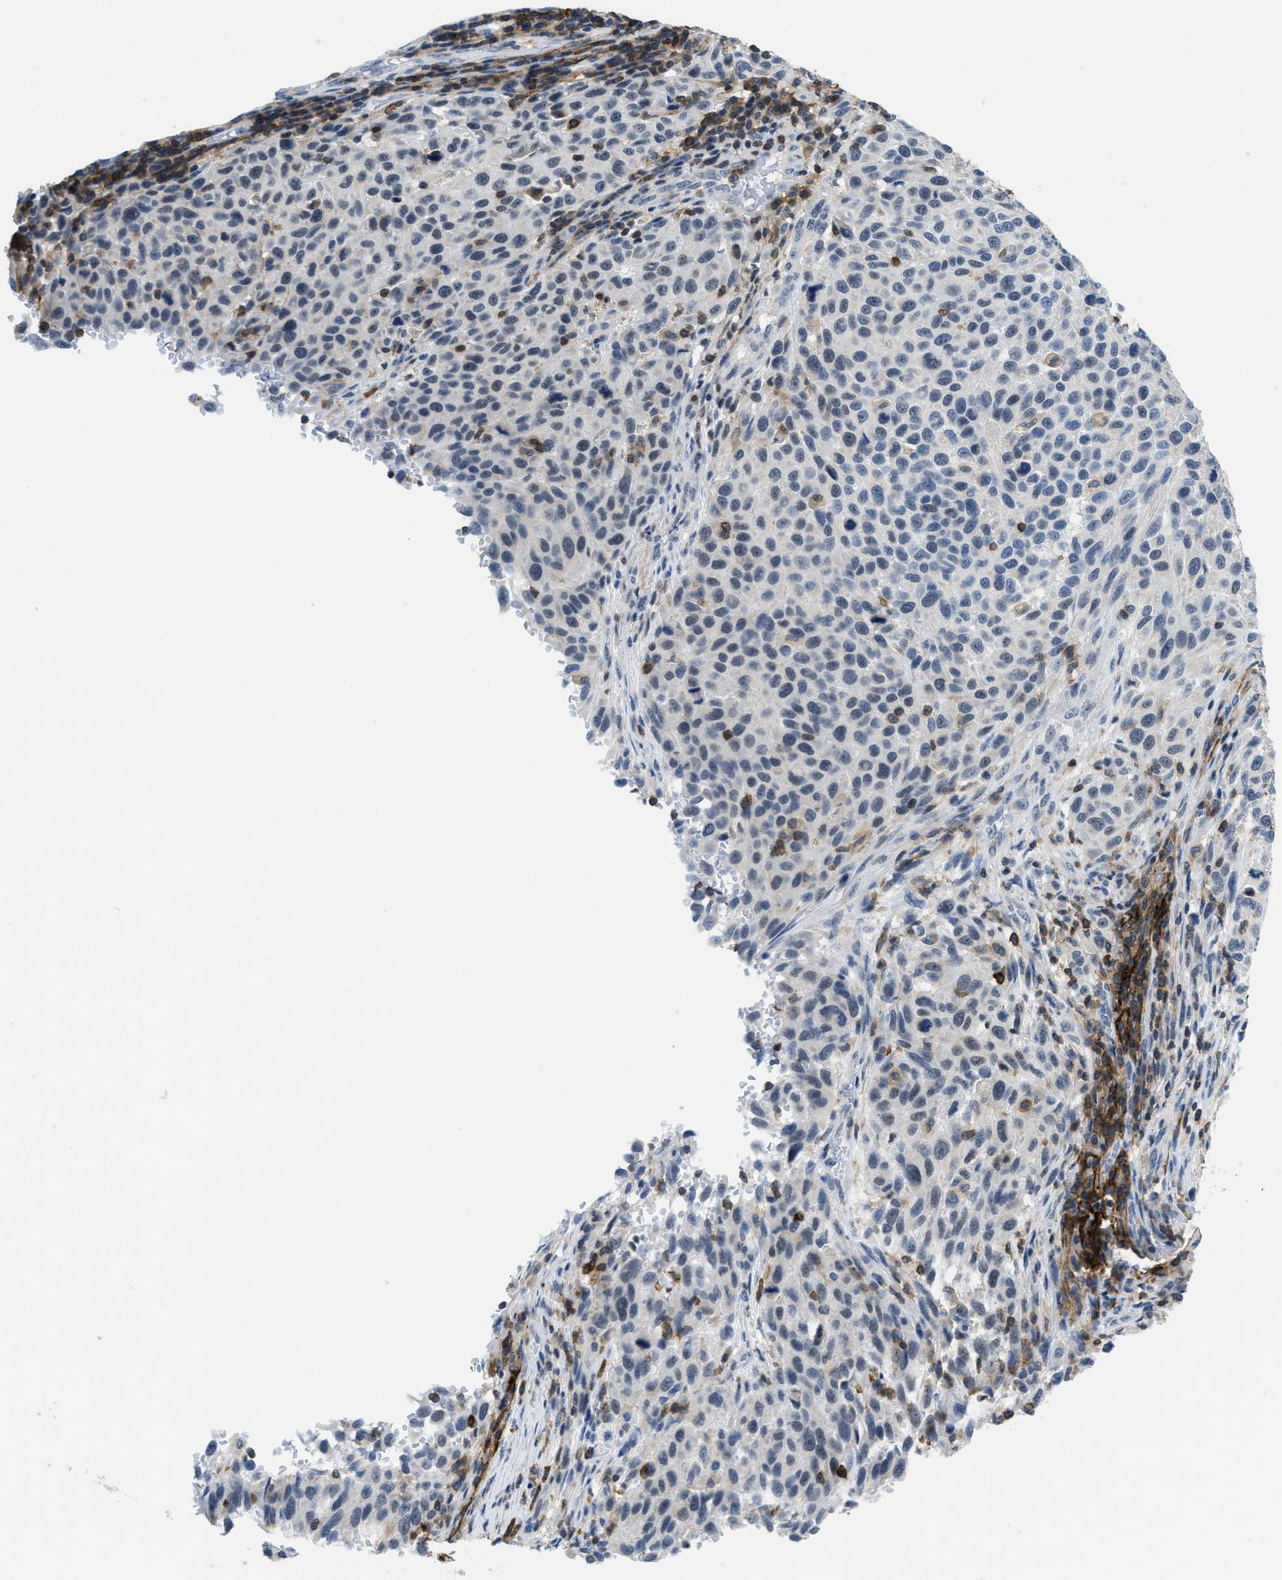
{"staining": {"intensity": "negative", "quantity": "none", "location": "none"}, "tissue": "melanoma", "cell_type": "Tumor cells", "image_type": "cancer", "snomed": [{"axis": "morphology", "description": "Malignant melanoma, Metastatic site"}, {"axis": "topography", "description": "Lymph node"}], "caption": "Protein analysis of malignant melanoma (metastatic site) displays no significant positivity in tumor cells.", "gene": "FAM151A", "patient": {"sex": "male", "age": 61}}